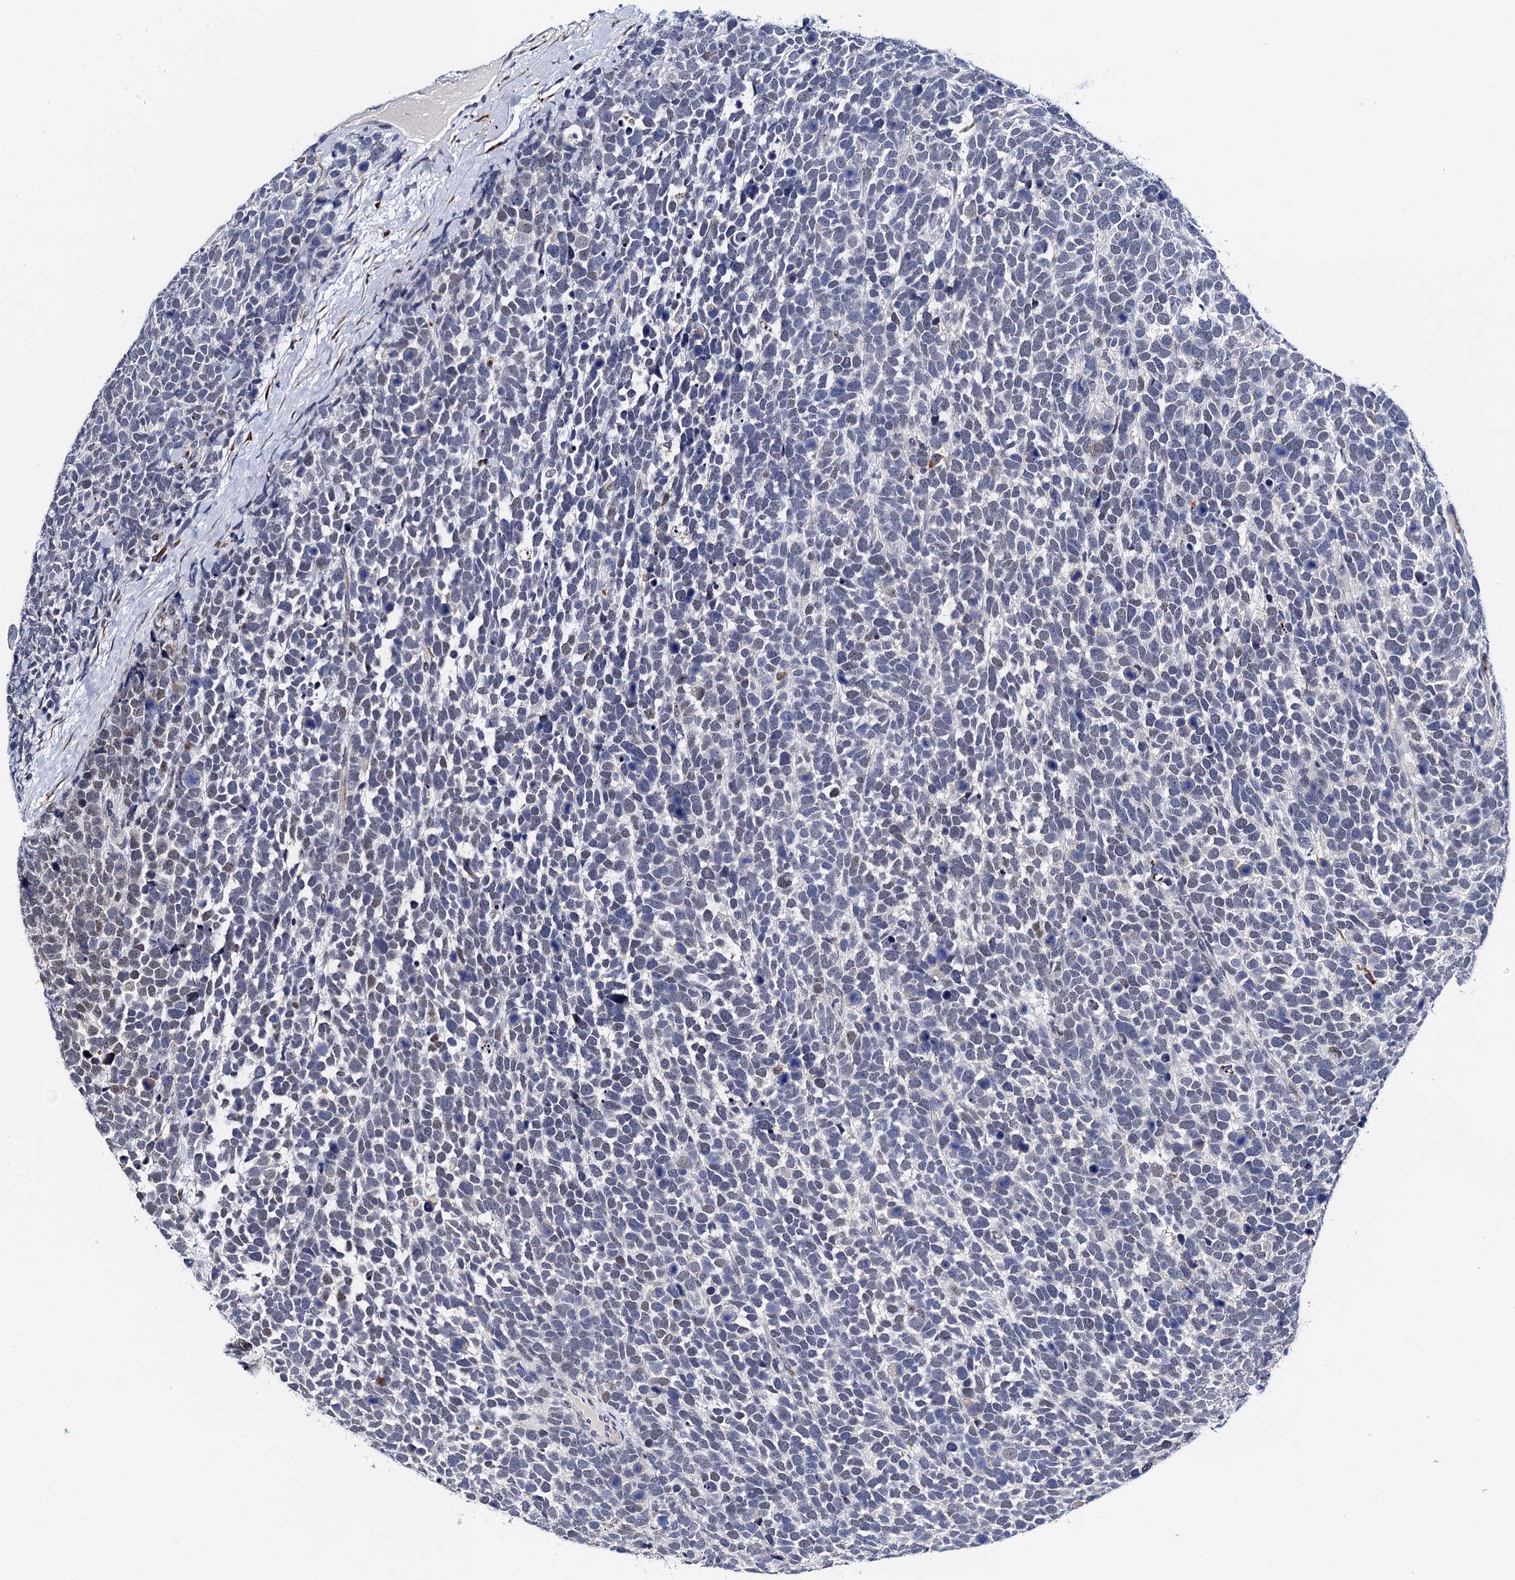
{"staining": {"intensity": "weak", "quantity": "<25%", "location": "nuclear"}, "tissue": "urothelial cancer", "cell_type": "Tumor cells", "image_type": "cancer", "snomed": [{"axis": "morphology", "description": "Urothelial carcinoma, High grade"}, {"axis": "topography", "description": "Urinary bladder"}], "caption": "An image of human urothelial carcinoma (high-grade) is negative for staining in tumor cells. The staining is performed using DAB brown chromogen with nuclei counter-stained in using hematoxylin.", "gene": "SLC7A10", "patient": {"sex": "female", "age": 82}}